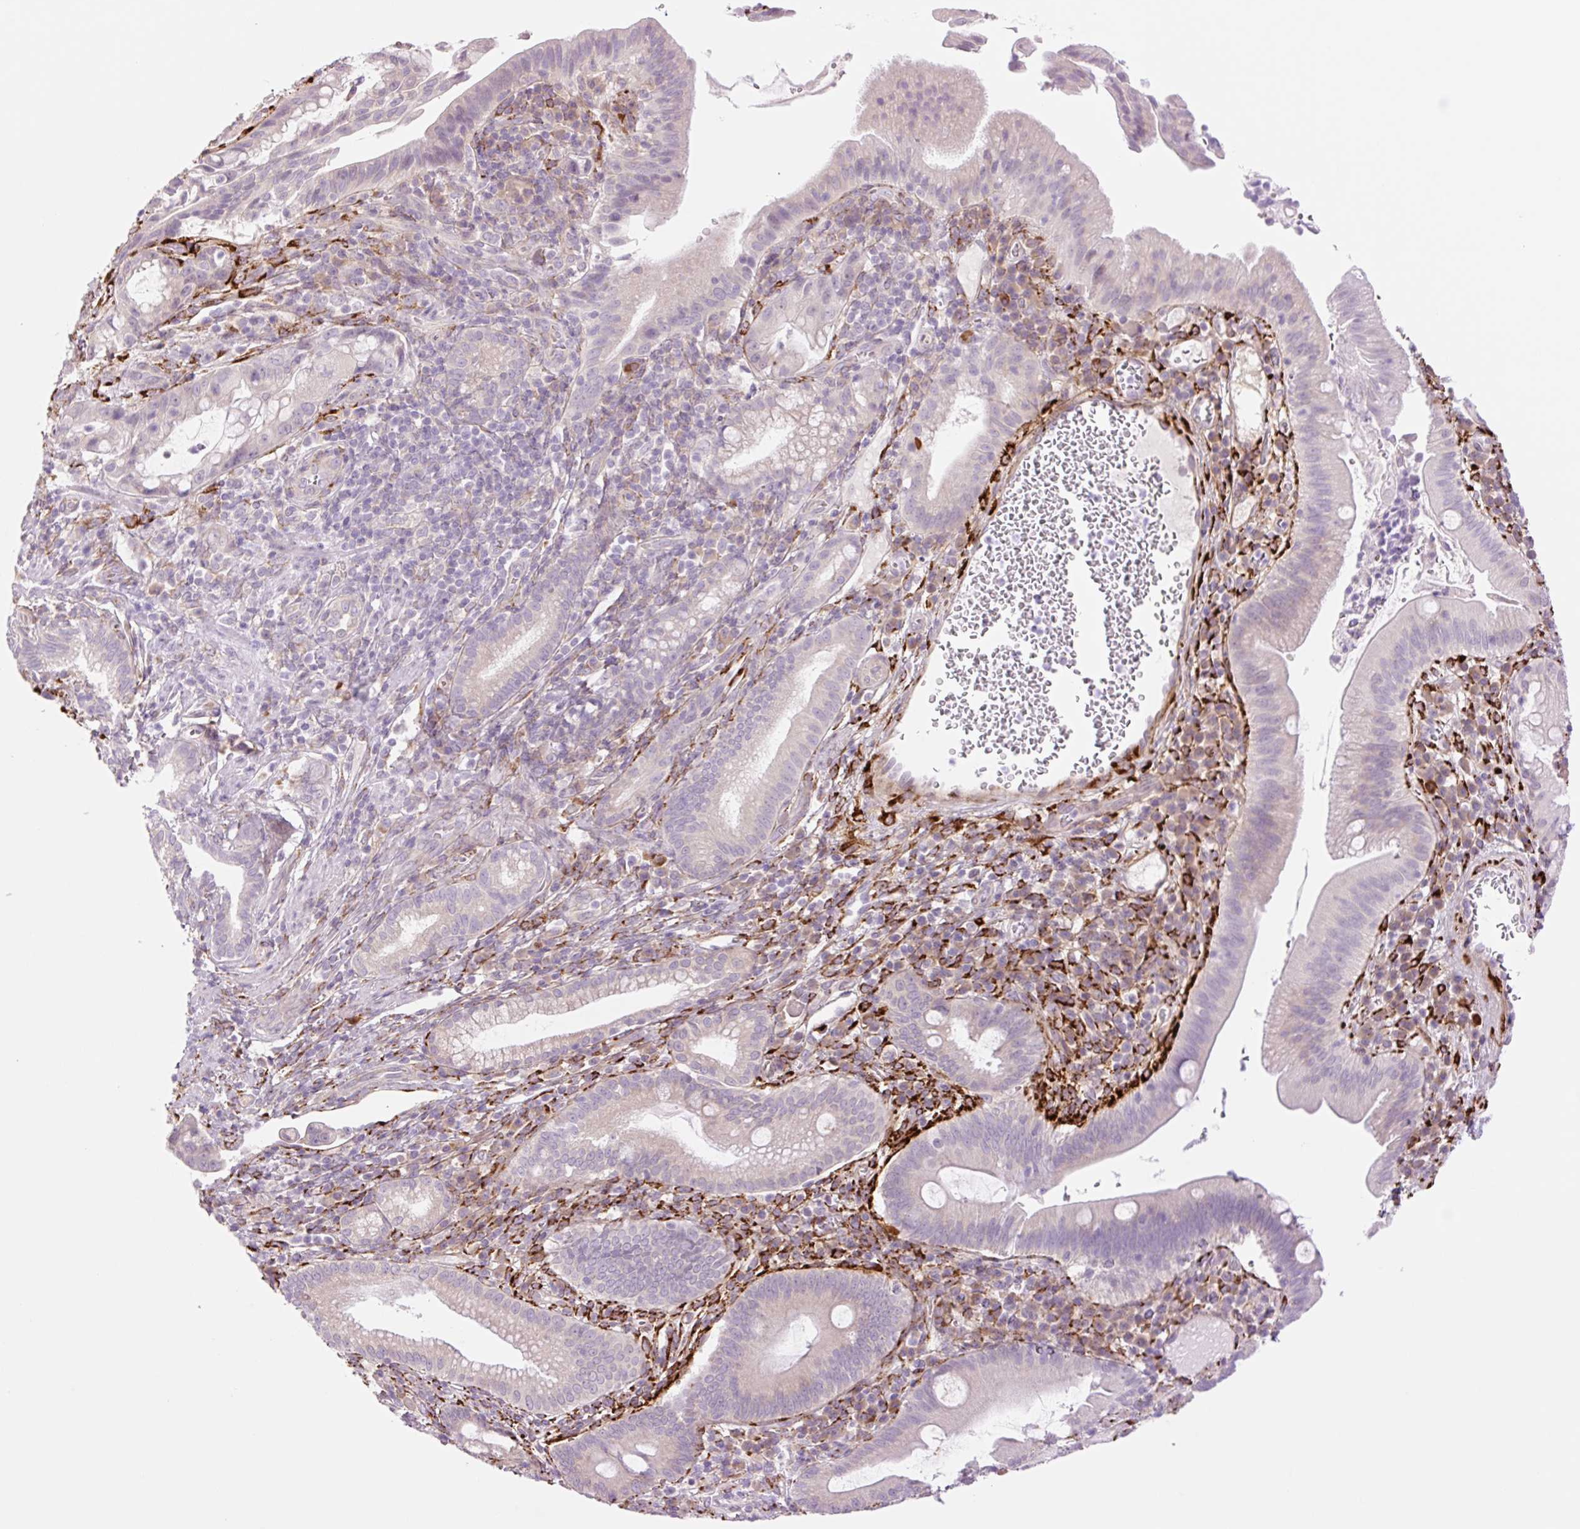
{"staining": {"intensity": "negative", "quantity": "none", "location": "none"}, "tissue": "pancreatic cancer", "cell_type": "Tumor cells", "image_type": "cancer", "snomed": [{"axis": "morphology", "description": "Adenocarcinoma, NOS"}, {"axis": "topography", "description": "Pancreas"}], "caption": "A photomicrograph of pancreatic cancer (adenocarcinoma) stained for a protein displays no brown staining in tumor cells.", "gene": "COL5A1", "patient": {"sex": "male", "age": 68}}